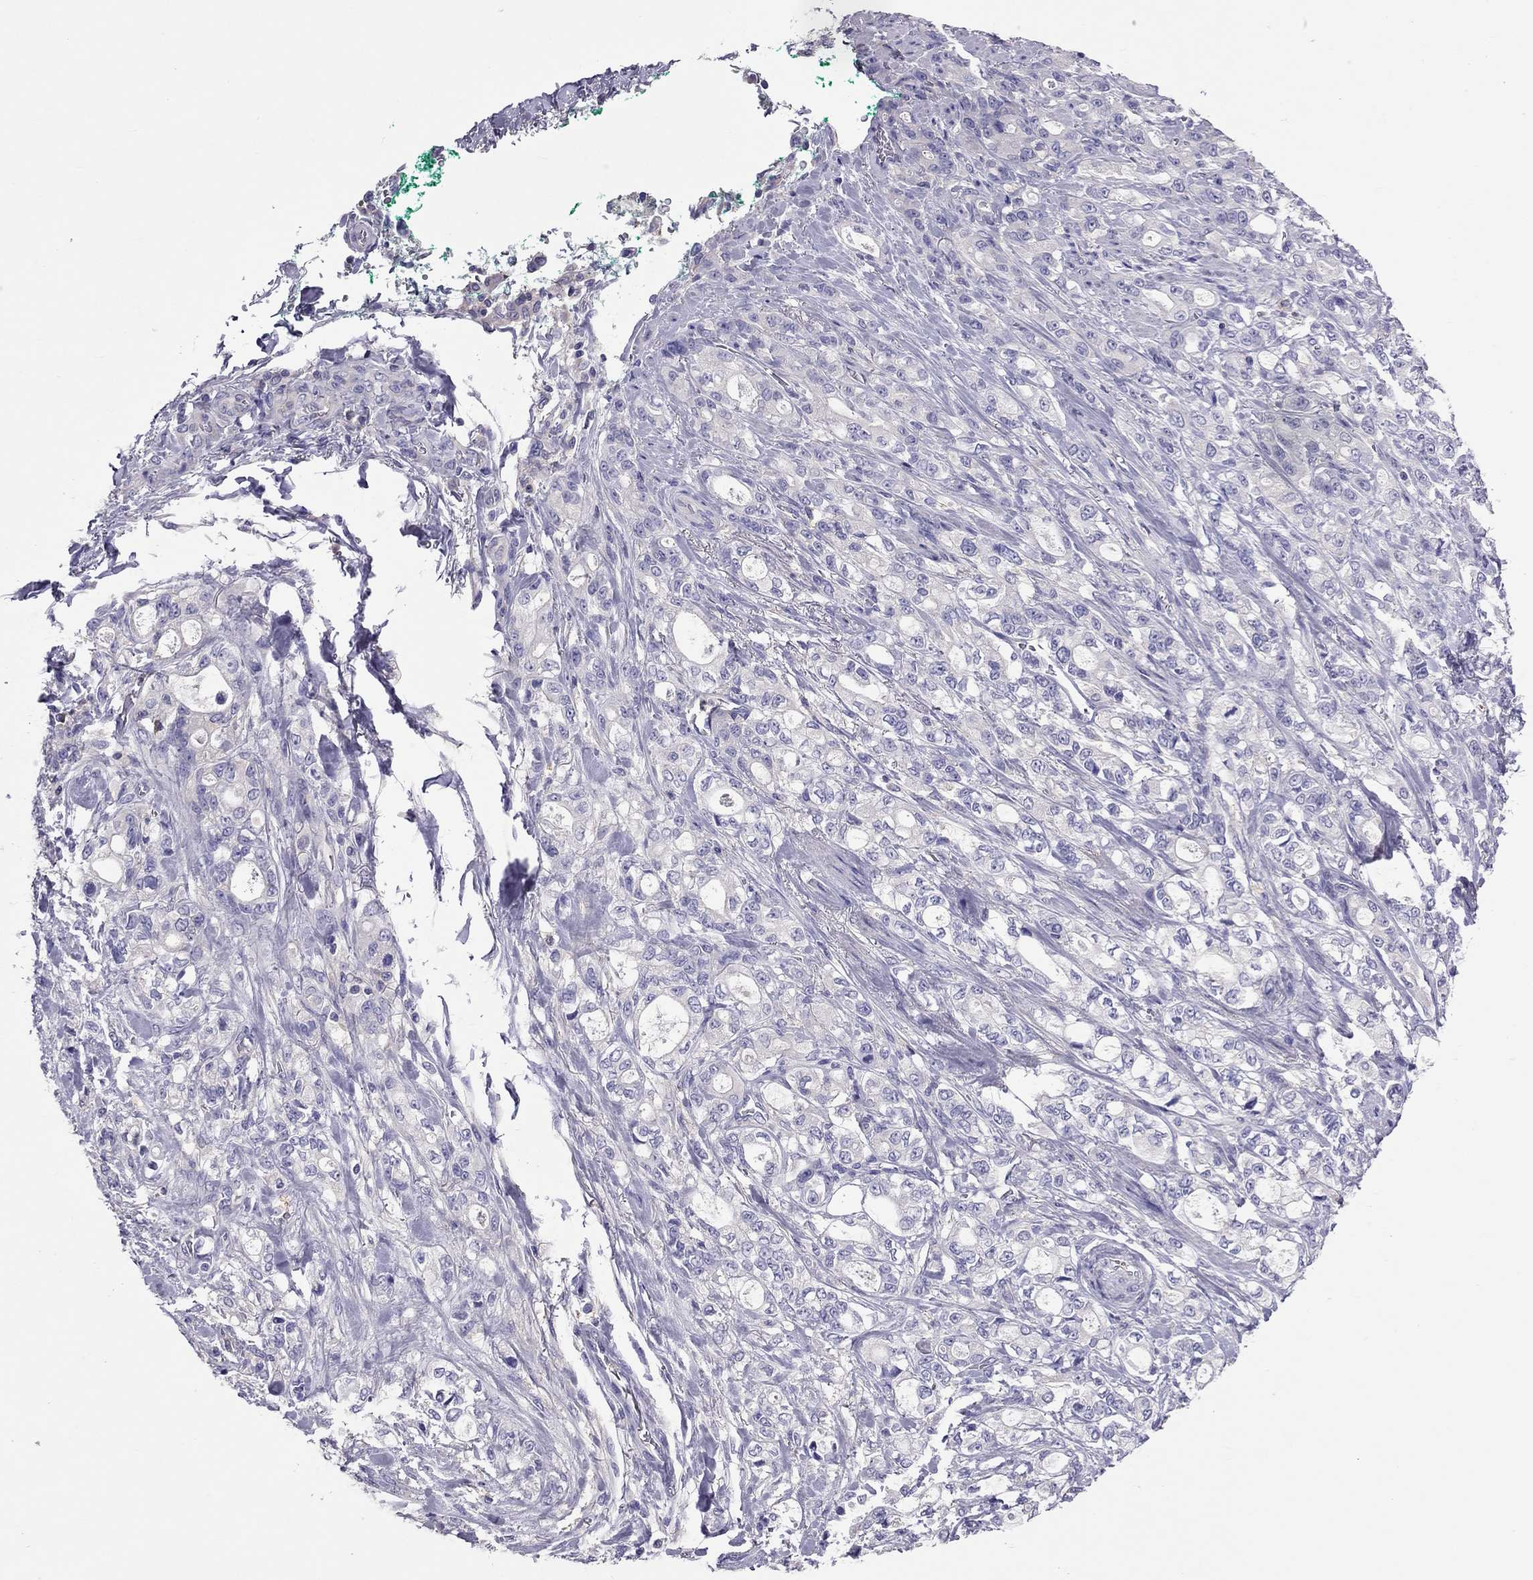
{"staining": {"intensity": "negative", "quantity": "none", "location": "none"}, "tissue": "stomach cancer", "cell_type": "Tumor cells", "image_type": "cancer", "snomed": [{"axis": "morphology", "description": "Adenocarcinoma, NOS"}, {"axis": "topography", "description": "Stomach"}], "caption": "High power microscopy image of an immunohistochemistry photomicrograph of stomach adenocarcinoma, revealing no significant positivity in tumor cells.", "gene": "TEX22", "patient": {"sex": "male", "age": 63}}